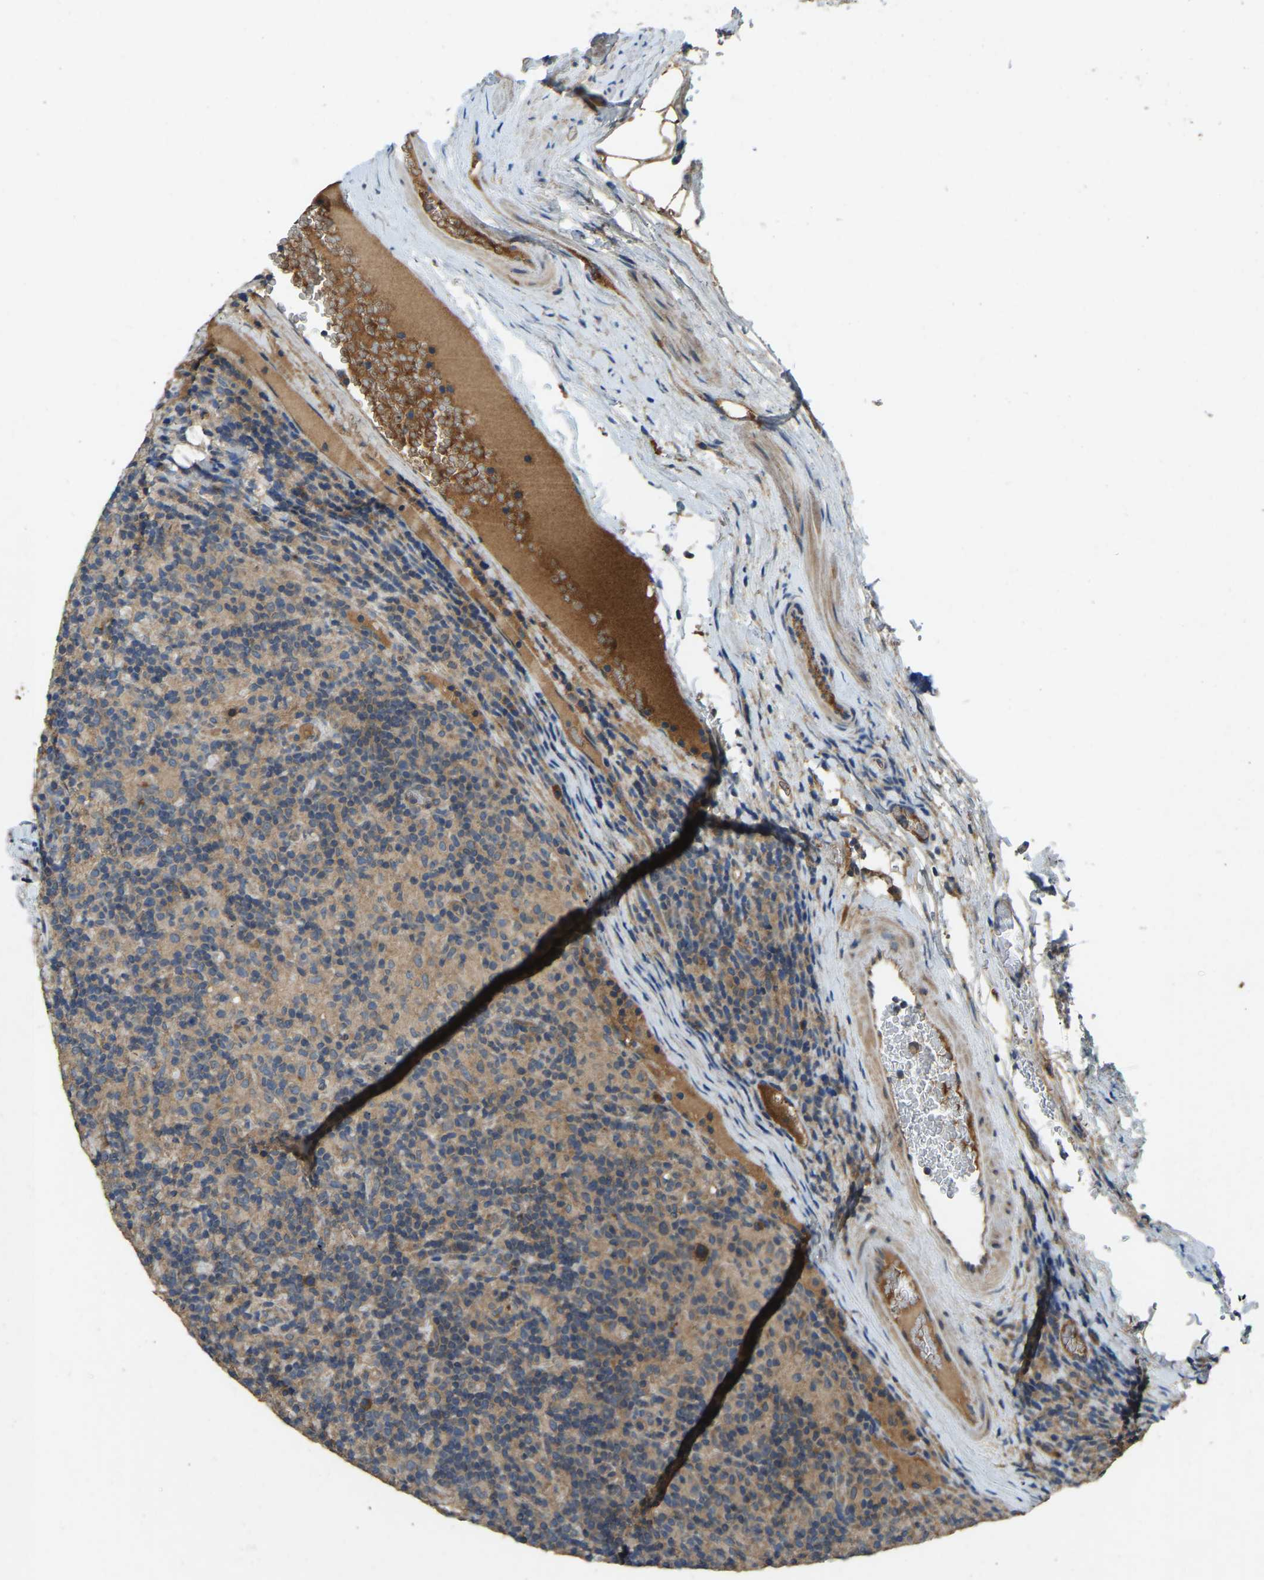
{"staining": {"intensity": "weak", "quantity": "25%-75%", "location": "cytoplasmic/membranous"}, "tissue": "lymphoma", "cell_type": "Tumor cells", "image_type": "cancer", "snomed": [{"axis": "morphology", "description": "Hodgkin's disease, NOS"}, {"axis": "topography", "description": "Lymph node"}], "caption": "Hodgkin's disease tissue demonstrates weak cytoplasmic/membranous positivity in approximately 25%-75% of tumor cells", "gene": "ATP8B1", "patient": {"sex": "male", "age": 70}}